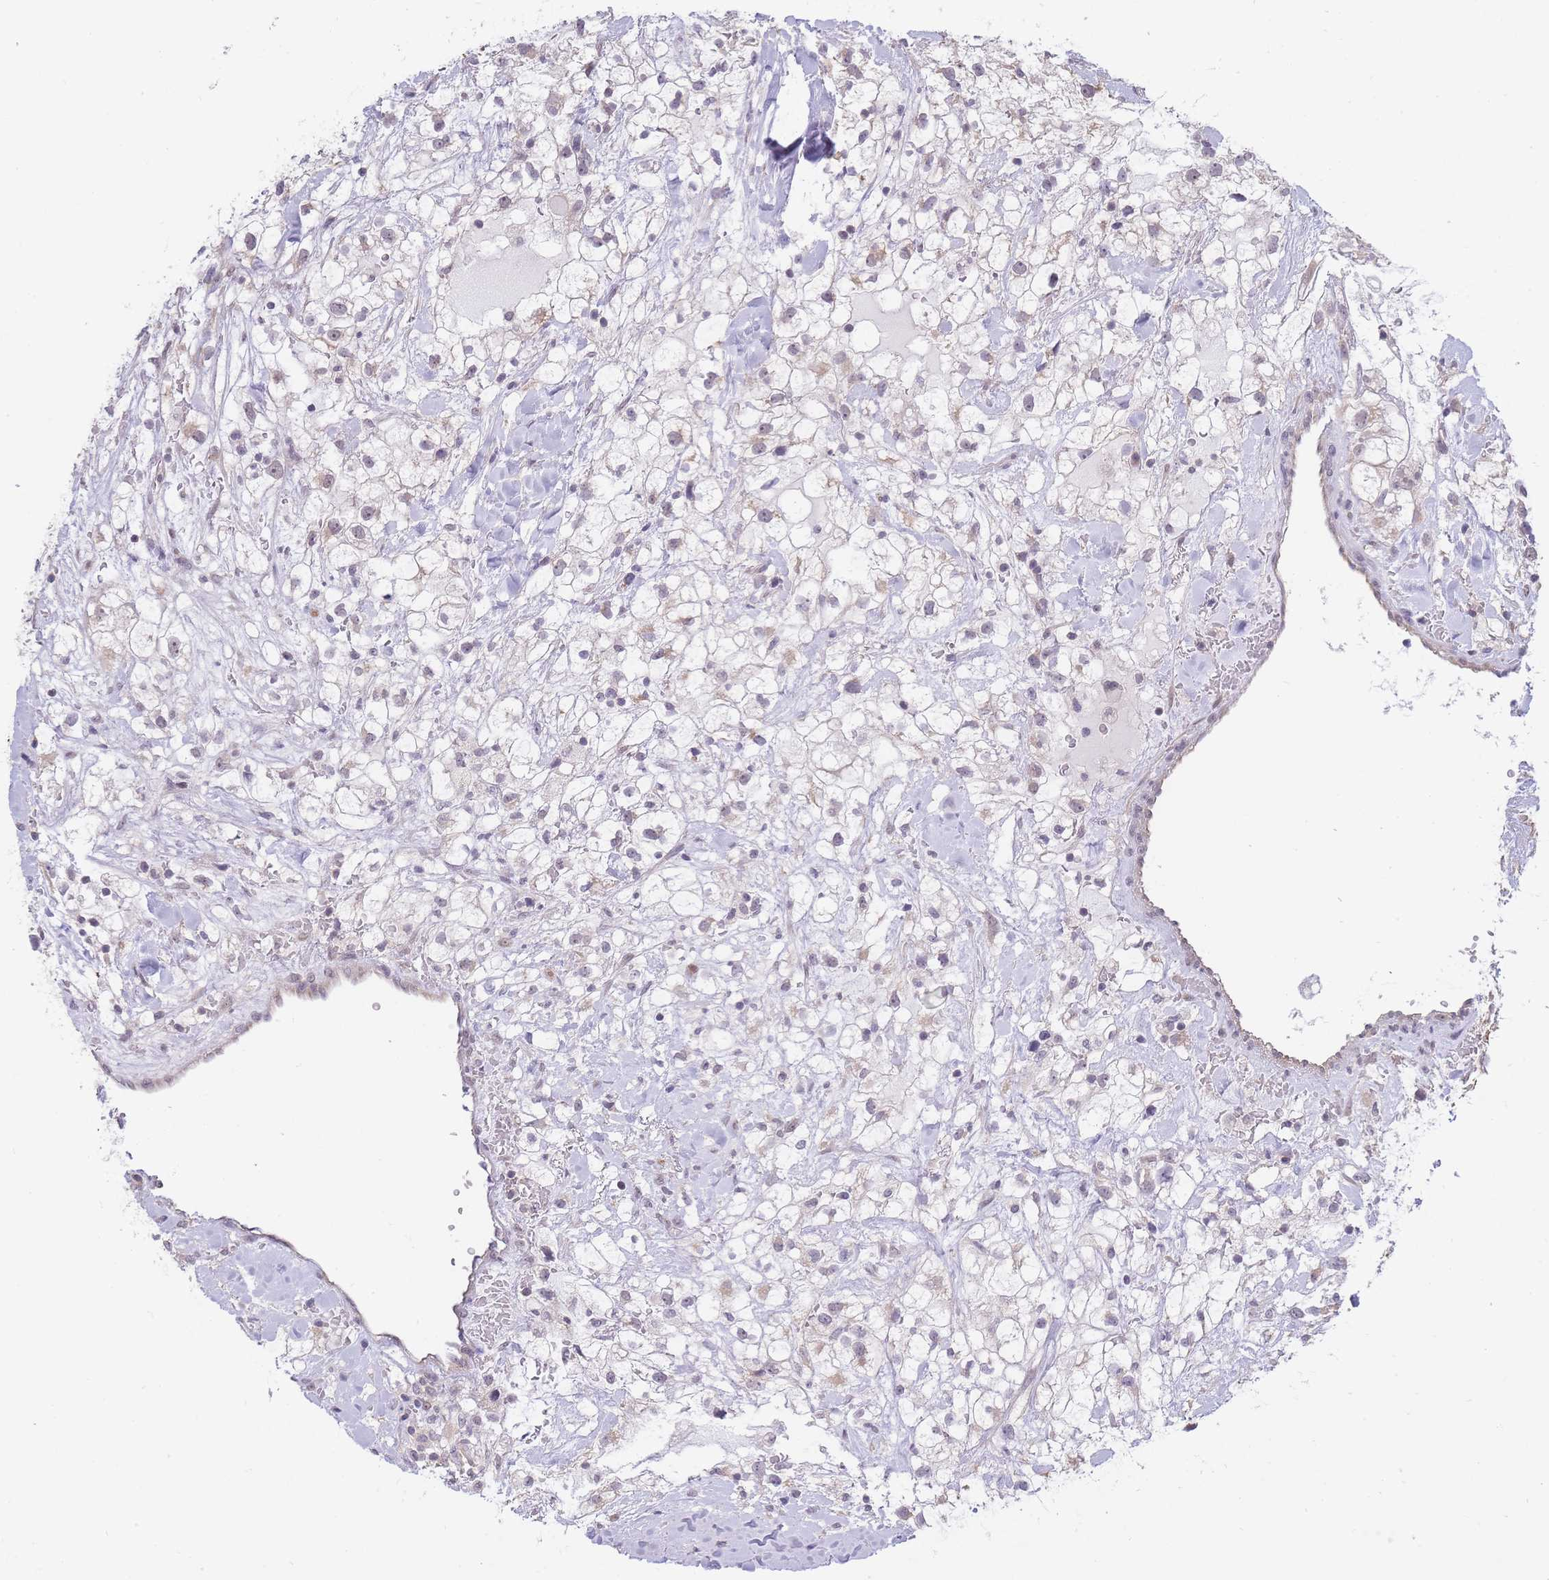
{"staining": {"intensity": "weak", "quantity": "<25%", "location": "cytoplasmic/membranous"}, "tissue": "renal cancer", "cell_type": "Tumor cells", "image_type": "cancer", "snomed": [{"axis": "morphology", "description": "Adenocarcinoma, NOS"}, {"axis": "topography", "description": "Kidney"}], "caption": "Renal cancer was stained to show a protein in brown. There is no significant positivity in tumor cells.", "gene": "C19orf25", "patient": {"sex": "male", "age": 59}}